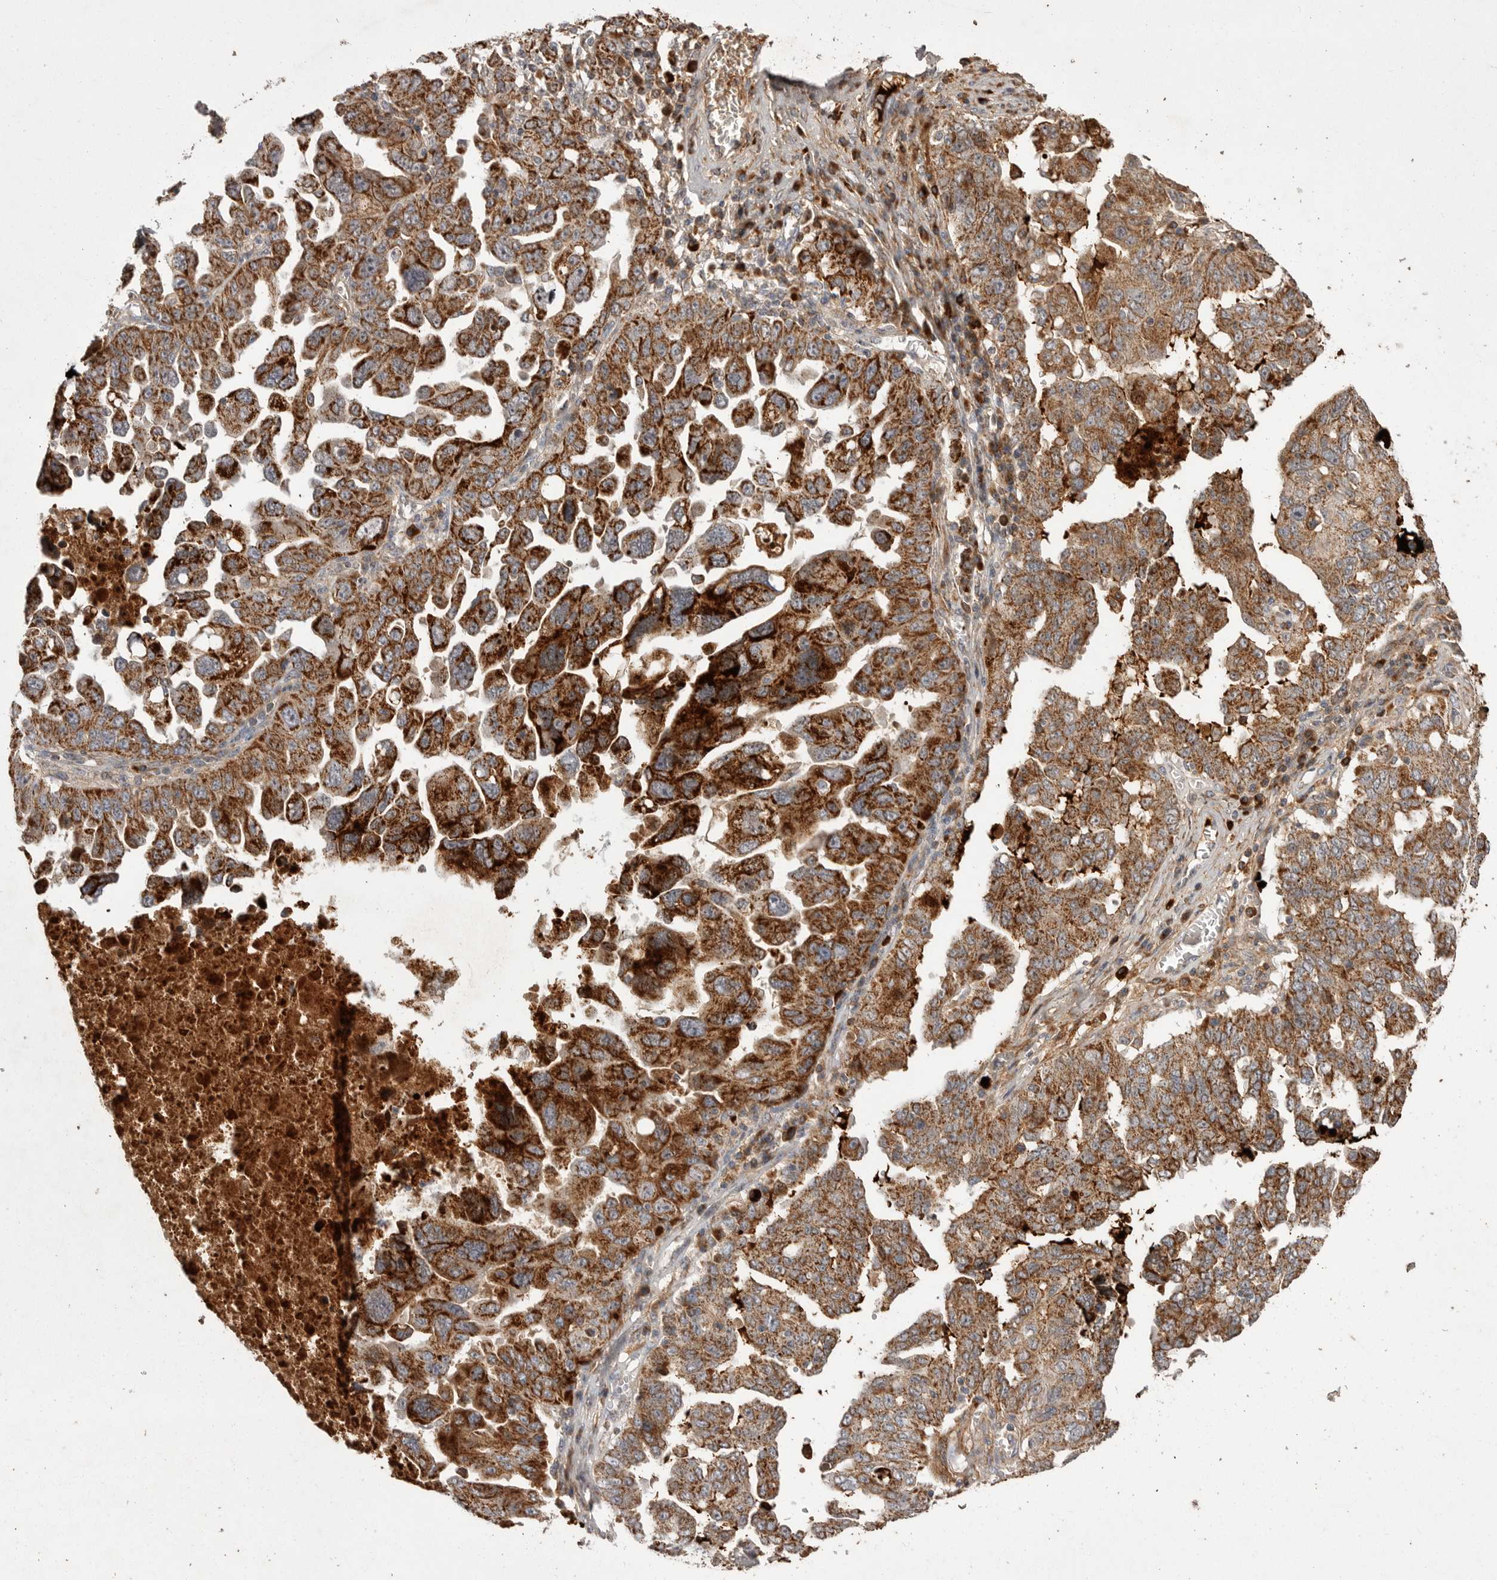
{"staining": {"intensity": "strong", "quantity": ">75%", "location": "cytoplasmic/membranous"}, "tissue": "ovarian cancer", "cell_type": "Tumor cells", "image_type": "cancer", "snomed": [{"axis": "morphology", "description": "Carcinoma, endometroid"}, {"axis": "topography", "description": "Ovary"}], "caption": "Human ovarian cancer stained with a protein marker shows strong staining in tumor cells.", "gene": "KYAT3", "patient": {"sex": "female", "age": 62}}